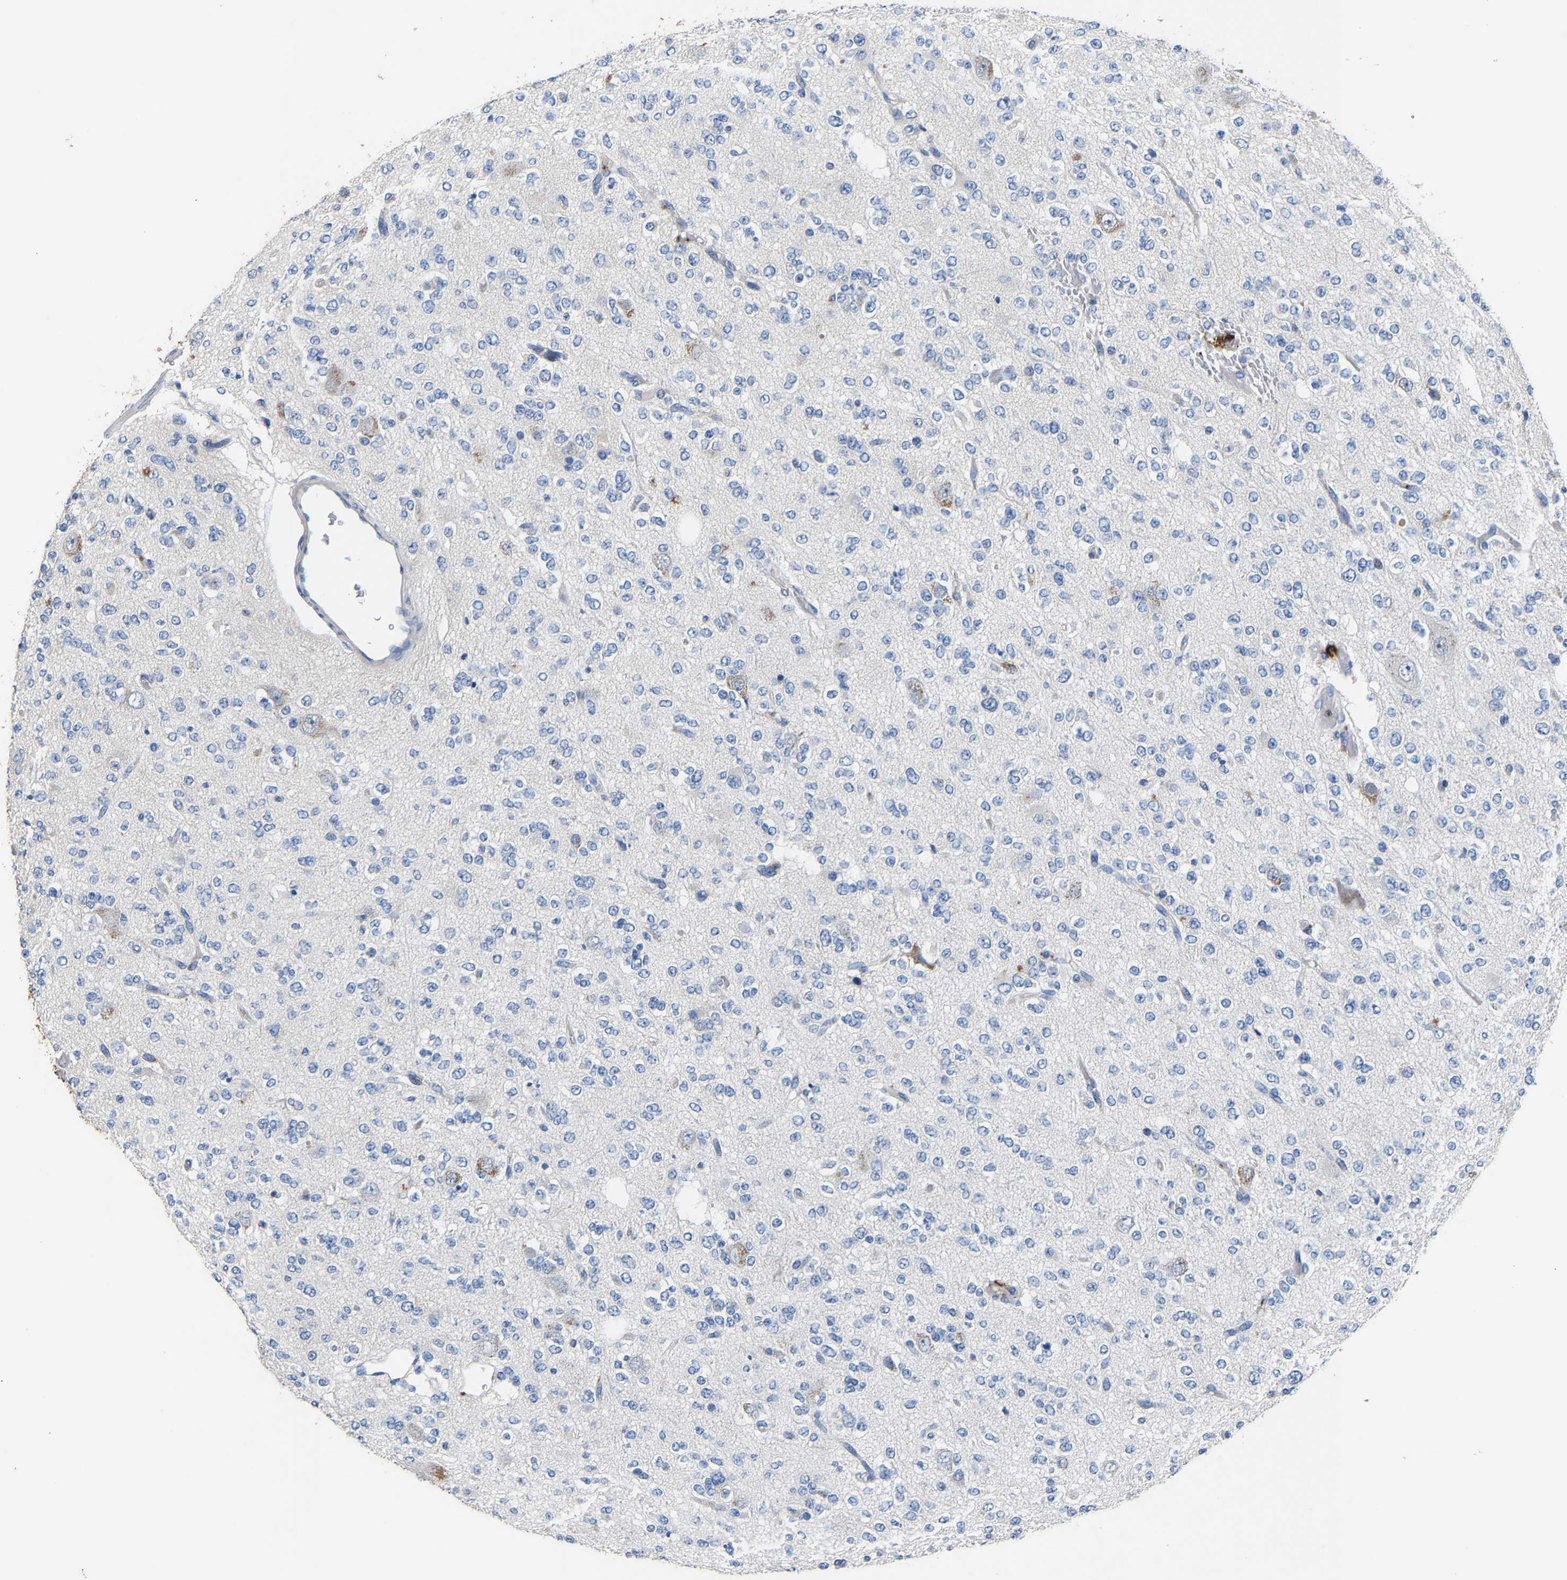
{"staining": {"intensity": "negative", "quantity": "none", "location": "none"}, "tissue": "glioma", "cell_type": "Tumor cells", "image_type": "cancer", "snomed": [{"axis": "morphology", "description": "Glioma, malignant, Low grade"}, {"axis": "topography", "description": "Brain"}], "caption": "Histopathology image shows no significant protein expression in tumor cells of malignant glioma (low-grade). (DAB immunohistochemistry visualized using brightfield microscopy, high magnification).", "gene": "CCDC171", "patient": {"sex": "male", "age": 38}}